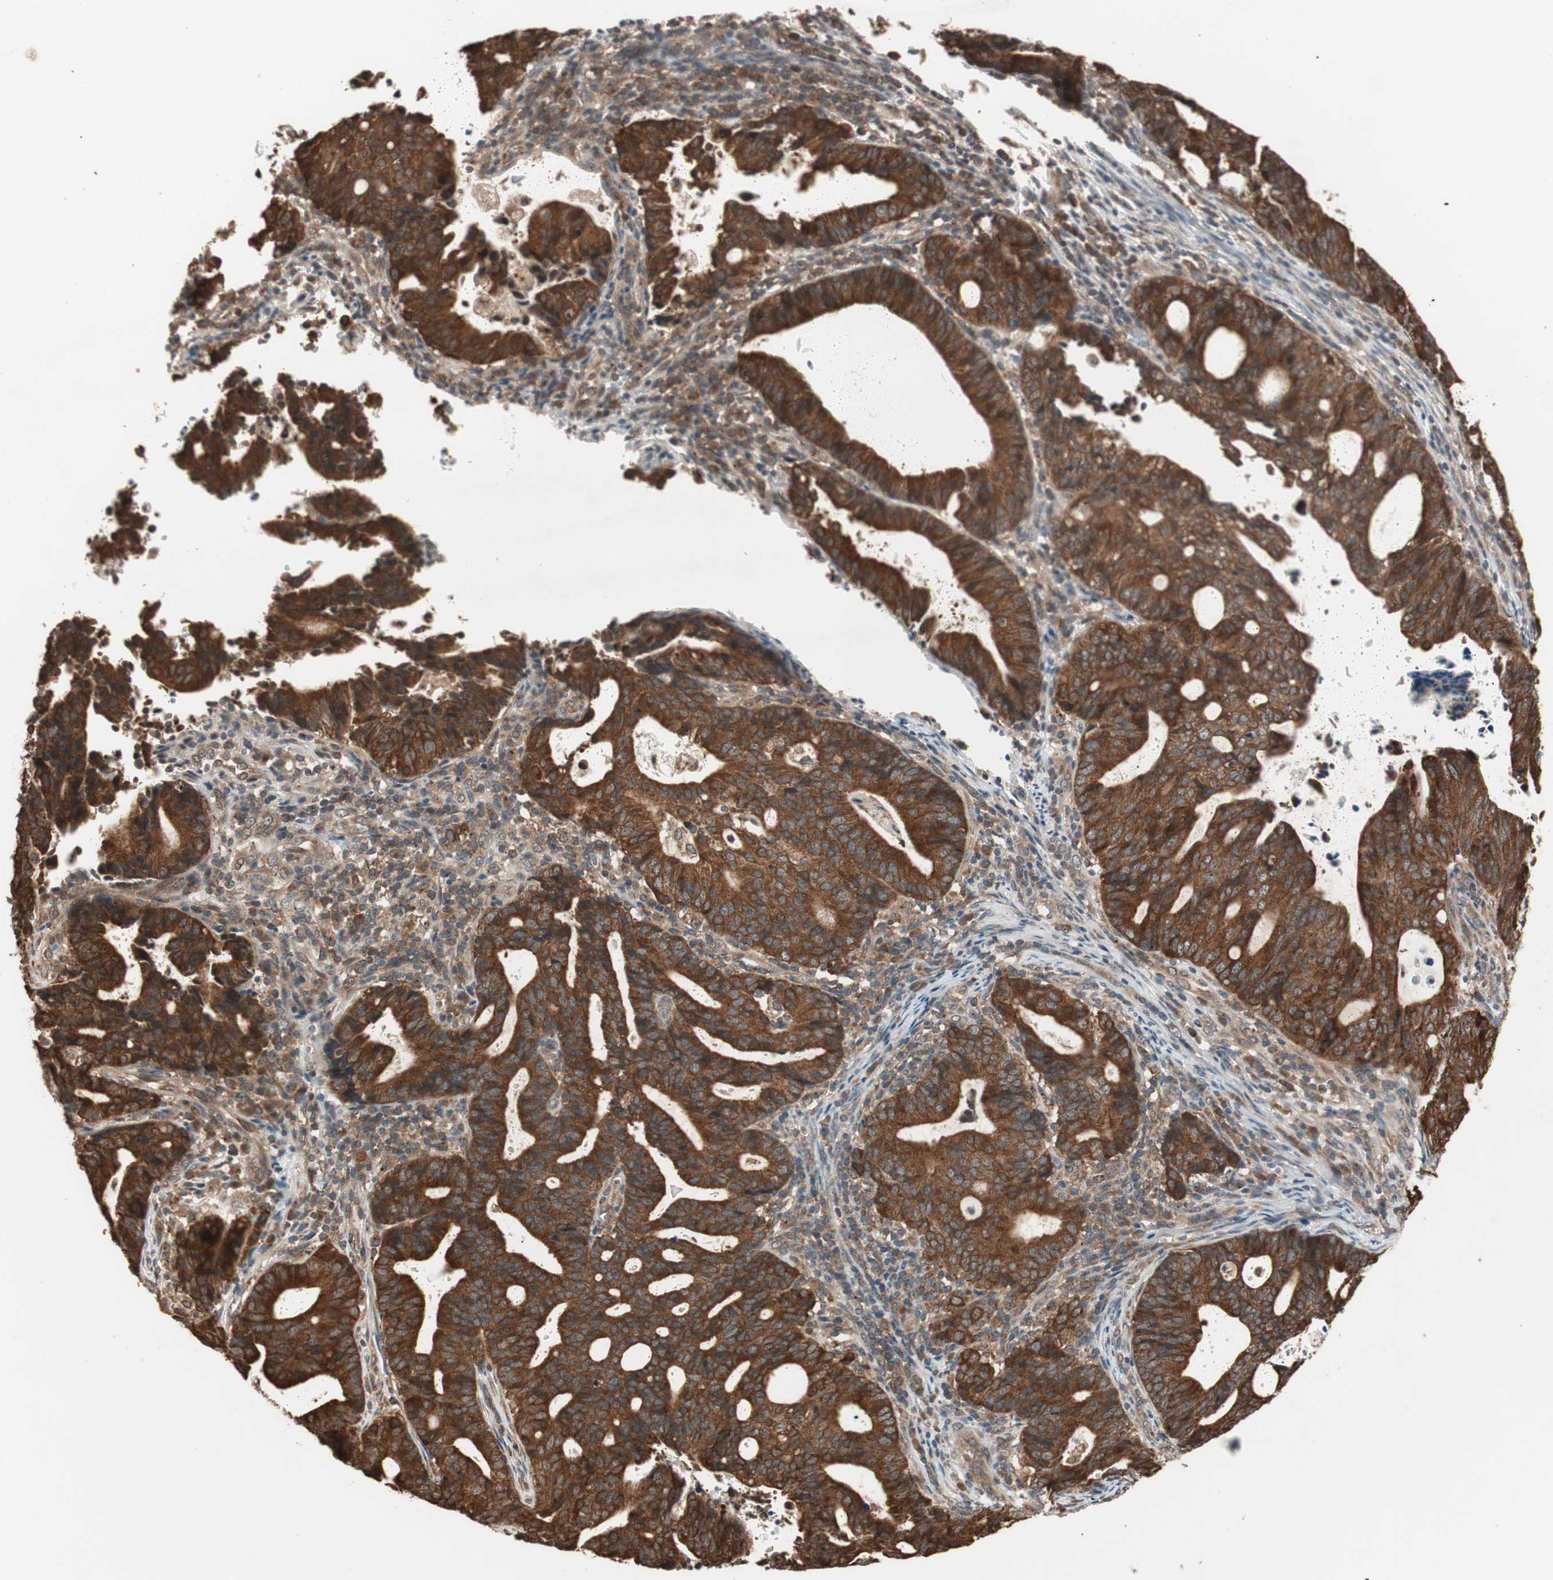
{"staining": {"intensity": "strong", "quantity": ">75%", "location": "cytoplasmic/membranous"}, "tissue": "endometrial cancer", "cell_type": "Tumor cells", "image_type": "cancer", "snomed": [{"axis": "morphology", "description": "Adenocarcinoma, NOS"}, {"axis": "topography", "description": "Uterus"}], "caption": "Immunohistochemistry (IHC) staining of endometrial cancer, which exhibits high levels of strong cytoplasmic/membranous expression in about >75% of tumor cells indicating strong cytoplasmic/membranous protein expression. The staining was performed using DAB (3,3'-diaminobenzidine) (brown) for protein detection and nuclei were counterstained in hematoxylin (blue).", "gene": "FBXO5", "patient": {"sex": "female", "age": 83}}